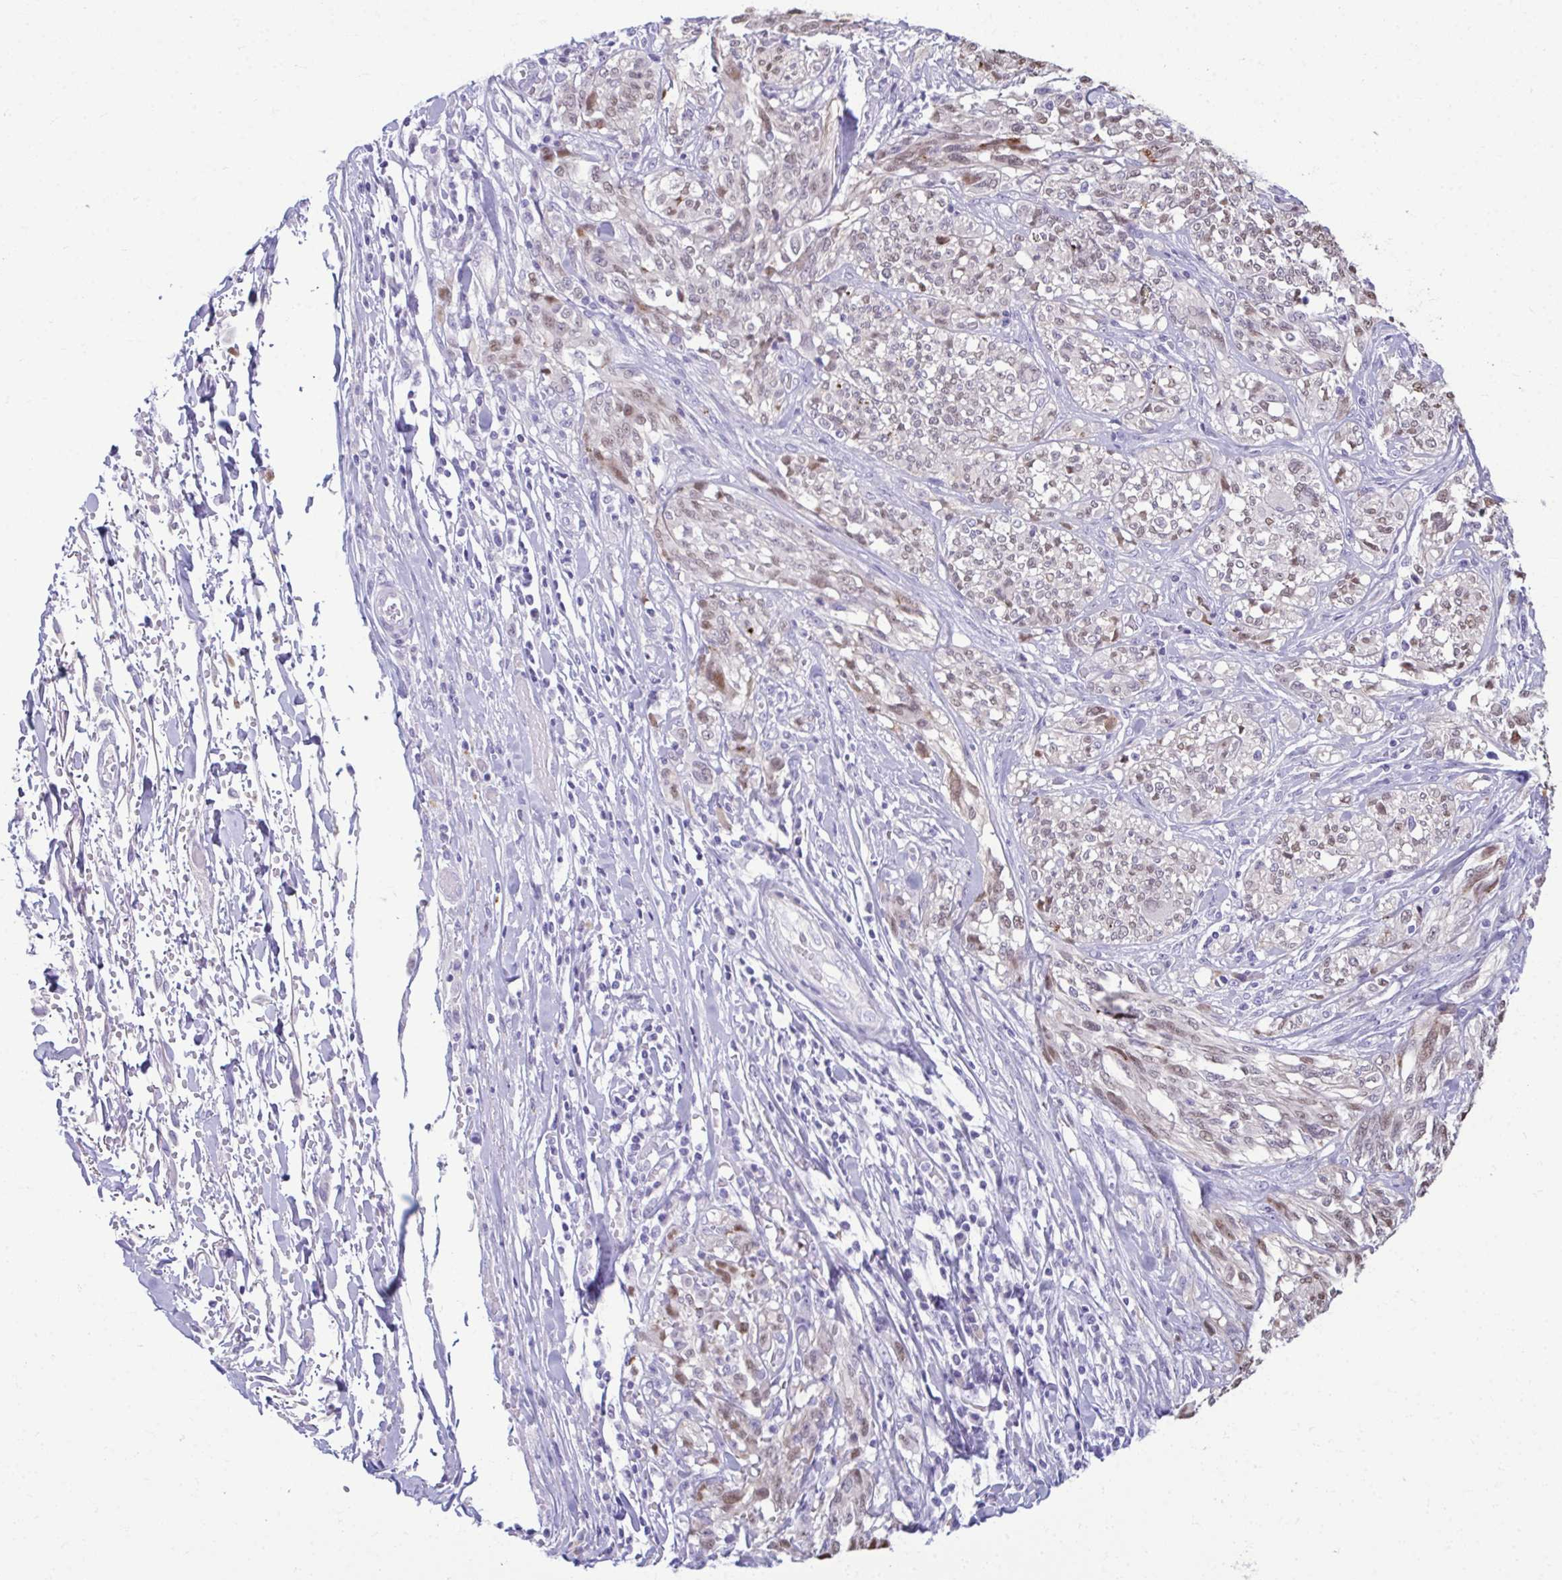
{"staining": {"intensity": "weak", "quantity": "<25%", "location": "nuclear"}, "tissue": "melanoma", "cell_type": "Tumor cells", "image_type": "cancer", "snomed": [{"axis": "morphology", "description": "Malignant melanoma, NOS"}, {"axis": "topography", "description": "Skin"}], "caption": "Protein analysis of melanoma shows no significant positivity in tumor cells.", "gene": "SERPINI1", "patient": {"sex": "female", "age": 91}}